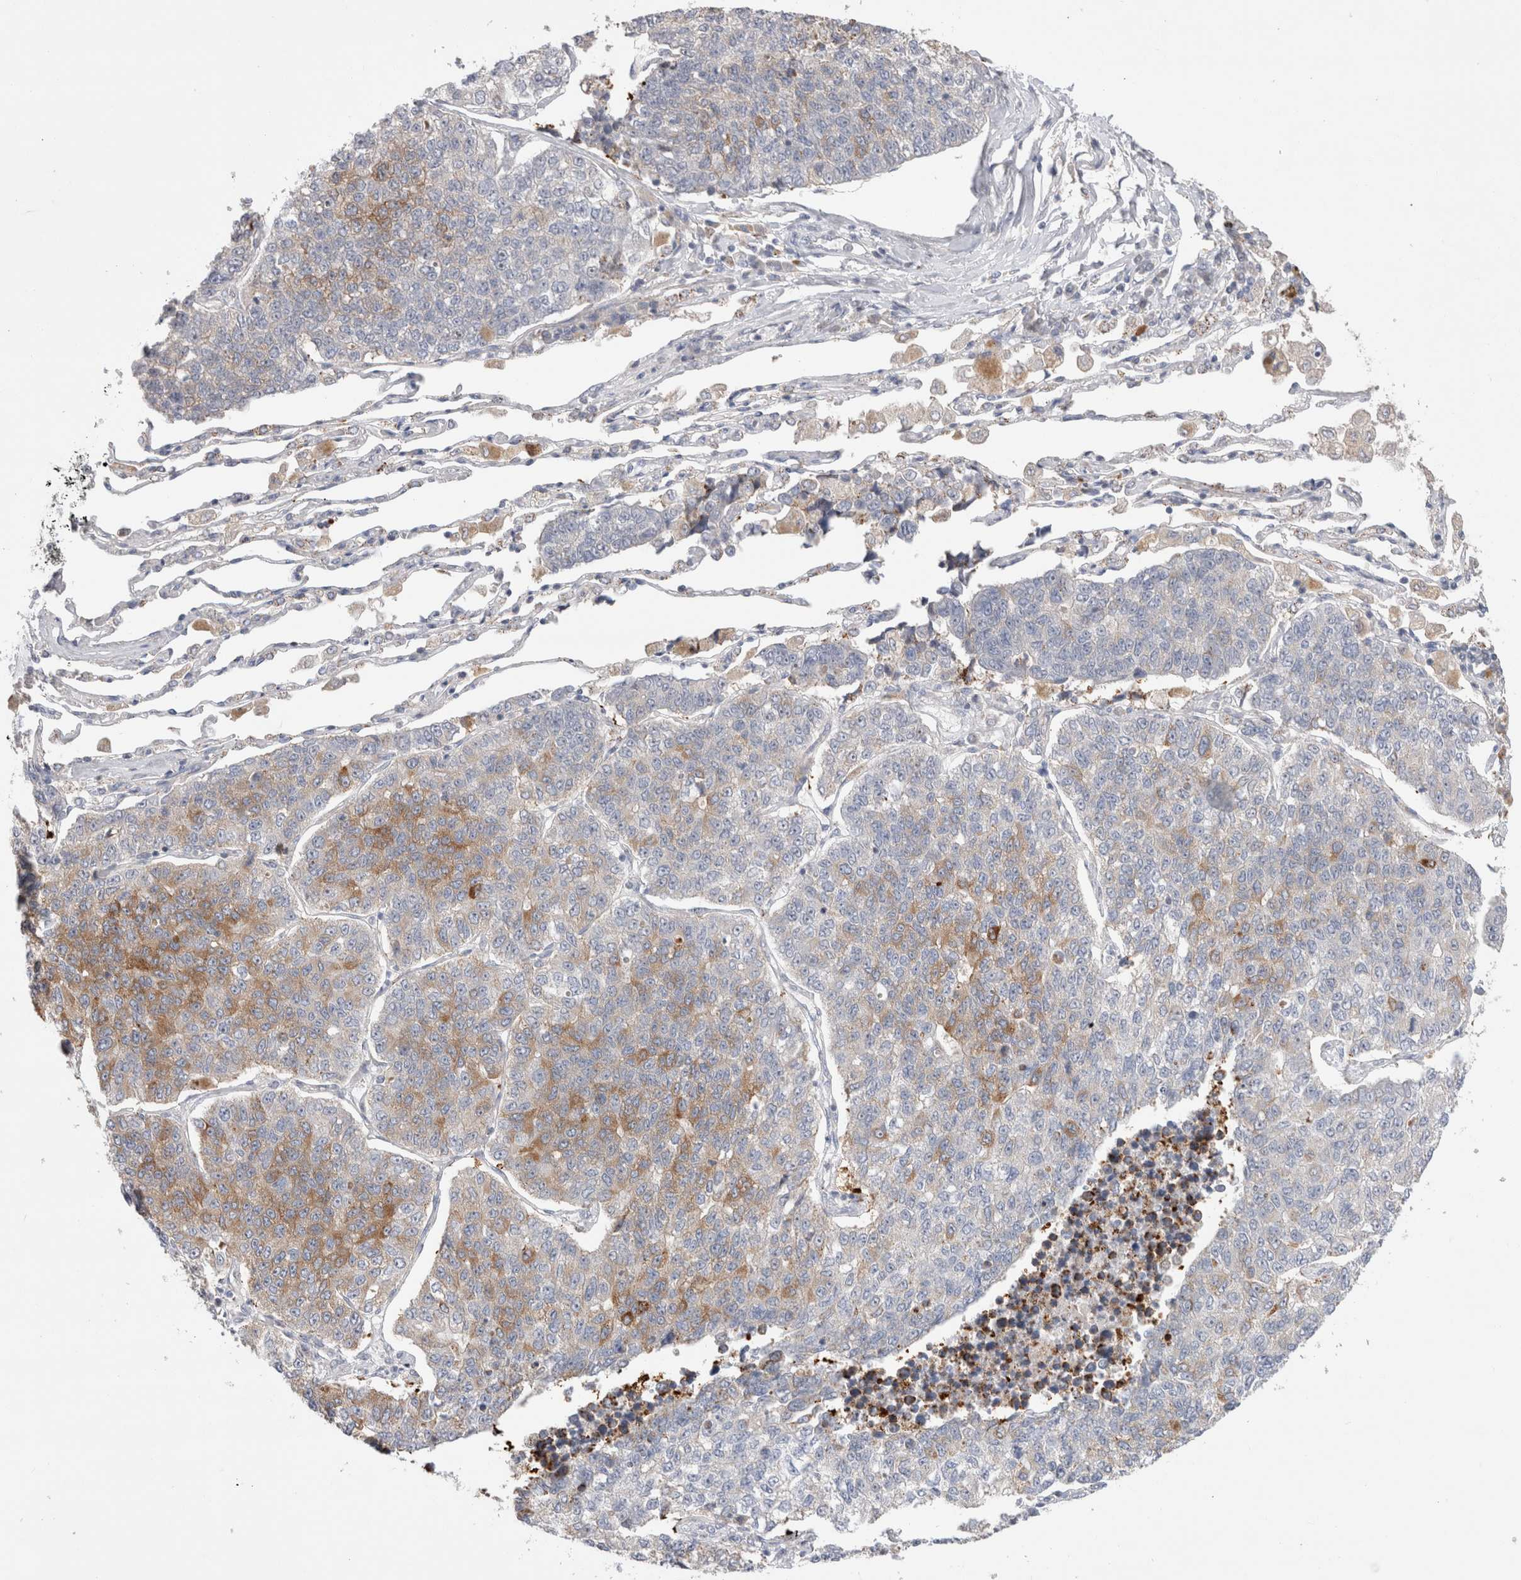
{"staining": {"intensity": "moderate", "quantity": "<25%", "location": "cytoplasmic/membranous"}, "tissue": "lung cancer", "cell_type": "Tumor cells", "image_type": "cancer", "snomed": [{"axis": "morphology", "description": "Adenocarcinoma, NOS"}, {"axis": "topography", "description": "Lung"}], "caption": "The micrograph demonstrates immunohistochemical staining of adenocarcinoma (lung). There is moderate cytoplasmic/membranous staining is present in about <25% of tumor cells.", "gene": "CHADL", "patient": {"sex": "male", "age": 49}}